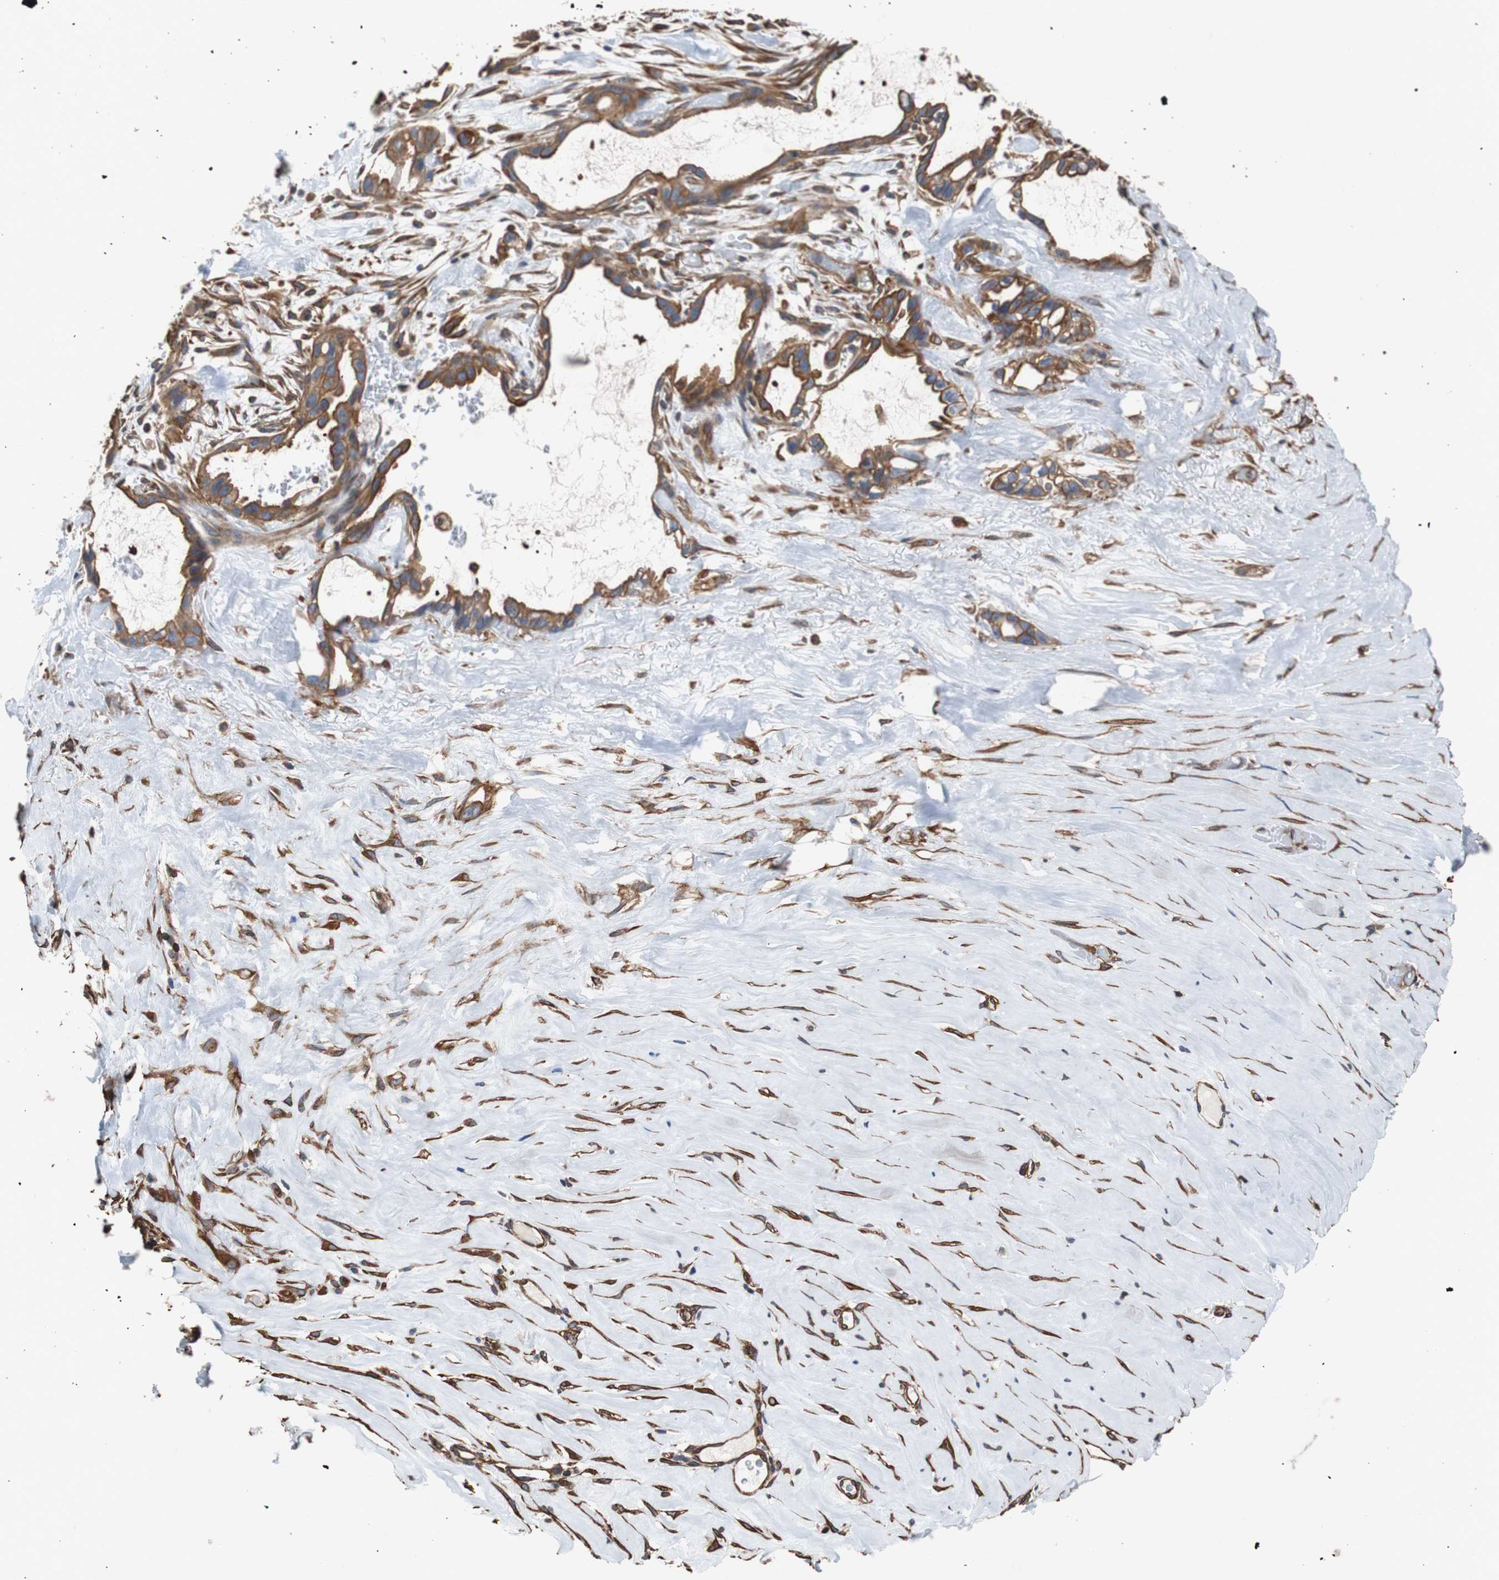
{"staining": {"intensity": "strong", "quantity": ">75%", "location": "cytoplasmic/membranous"}, "tissue": "liver cancer", "cell_type": "Tumor cells", "image_type": "cancer", "snomed": [{"axis": "morphology", "description": "Cholangiocarcinoma"}, {"axis": "topography", "description": "Liver"}], "caption": "Protein positivity by immunohistochemistry reveals strong cytoplasmic/membranous staining in about >75% of tumor cells in liver cancer (cholangiocarcinoma). The staining is performed using DAB brown chromogen to label protein expression. The nuclei are counter-stained blue using hematoxylin.", "gene": "KIF3B", "patient": {"sex": "female", "age": 65}}